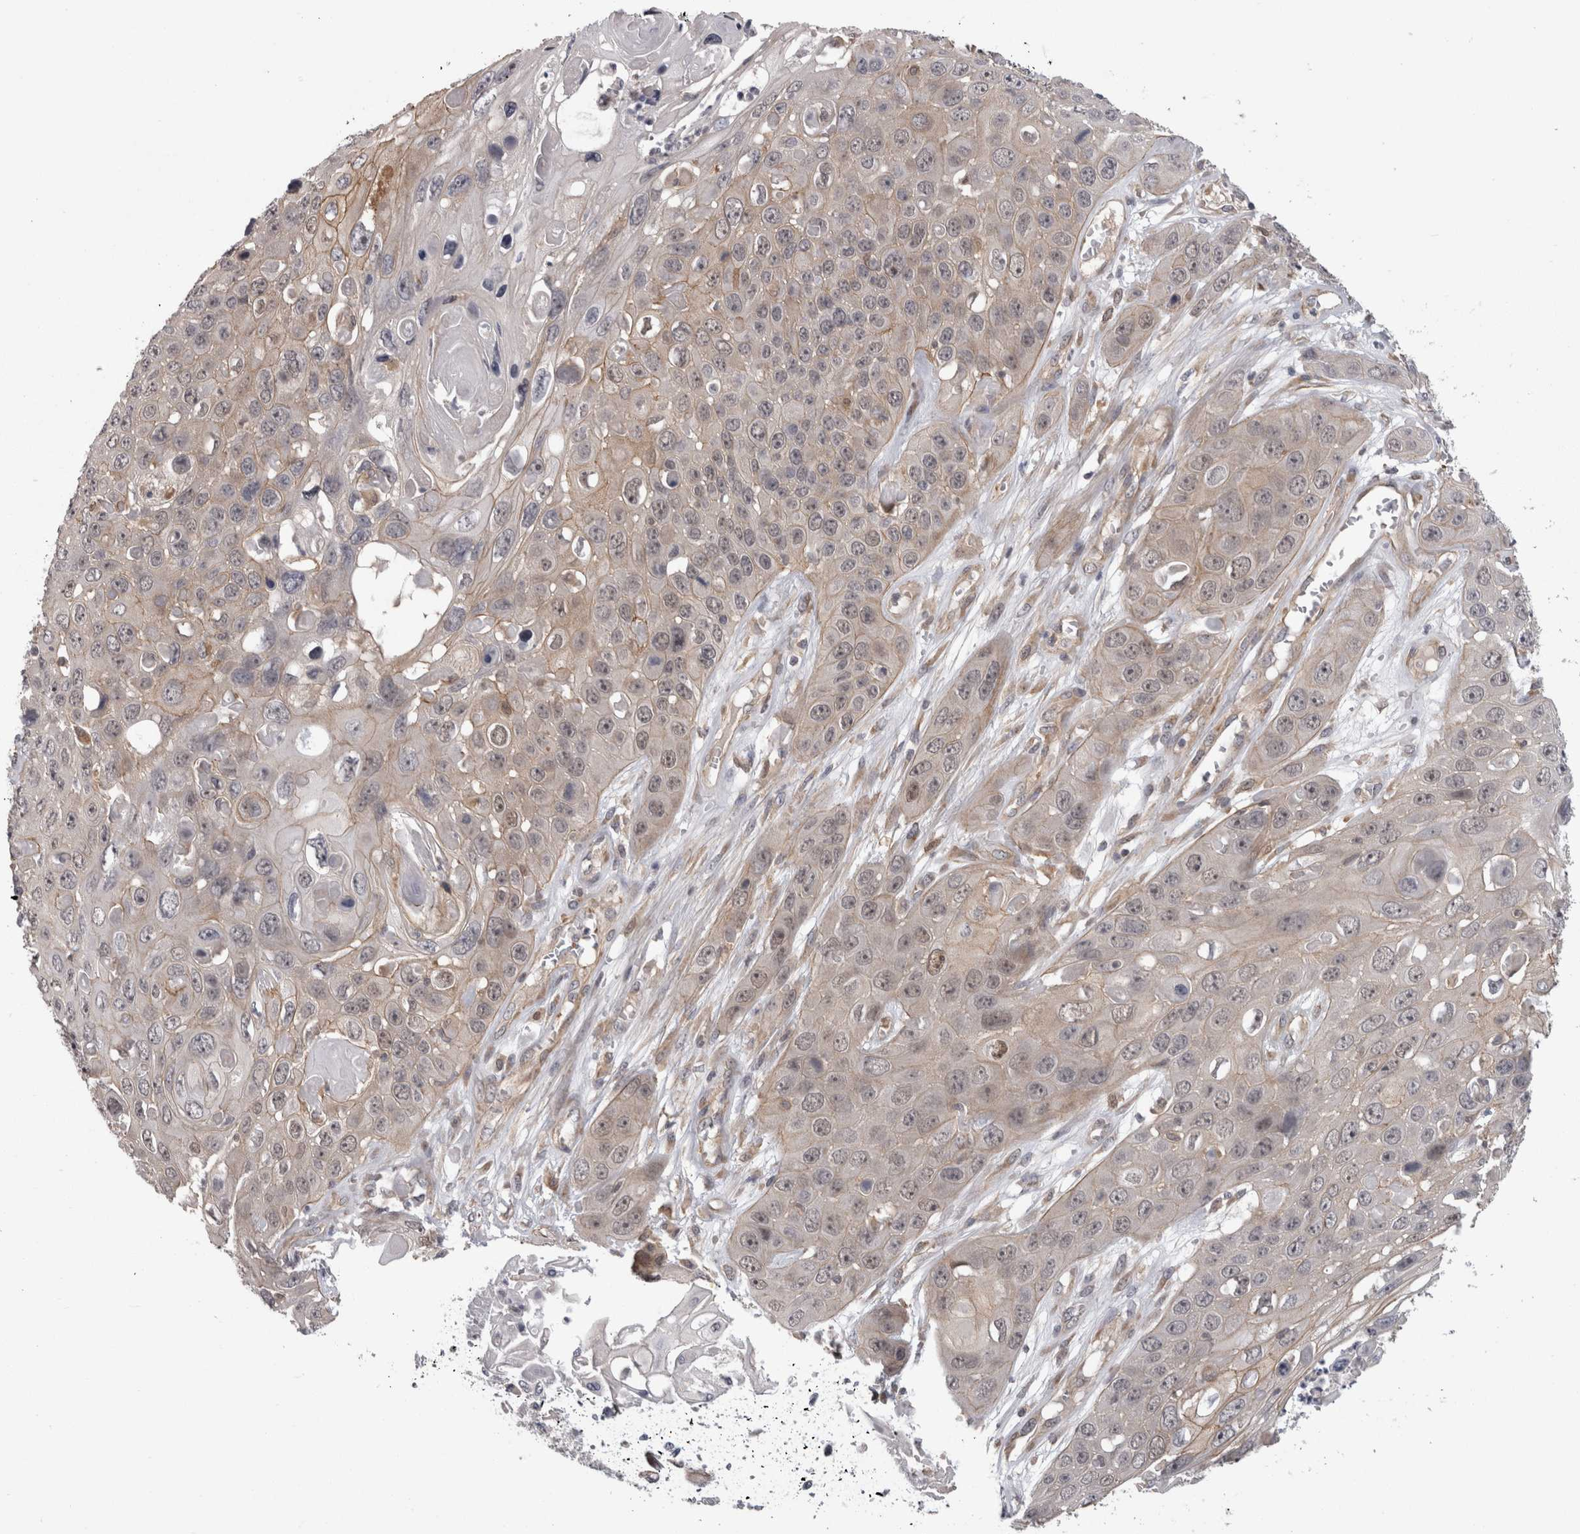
{"staining": {"intensity": "weak", "quantity": "<25%", "location": "cytoplasmic/membranous,nuclear"}, "tissue": "skin cancer", "cell_type": "Tumor cells", "image_type": "cancer", "snomed": [{"axis": "morphology", "description": "Squamous cell carcinoma, NOS"}, {"axis": "topography", "description": "Skin"}], "caption": "This is an immunohistochemistry (IHC) micrograph of human skin cancer (squamous cell carcinoma). There is no positivity in tumor cells.", "gene": "RMDN1", "patient": {"sex": "male", "age": 55}}